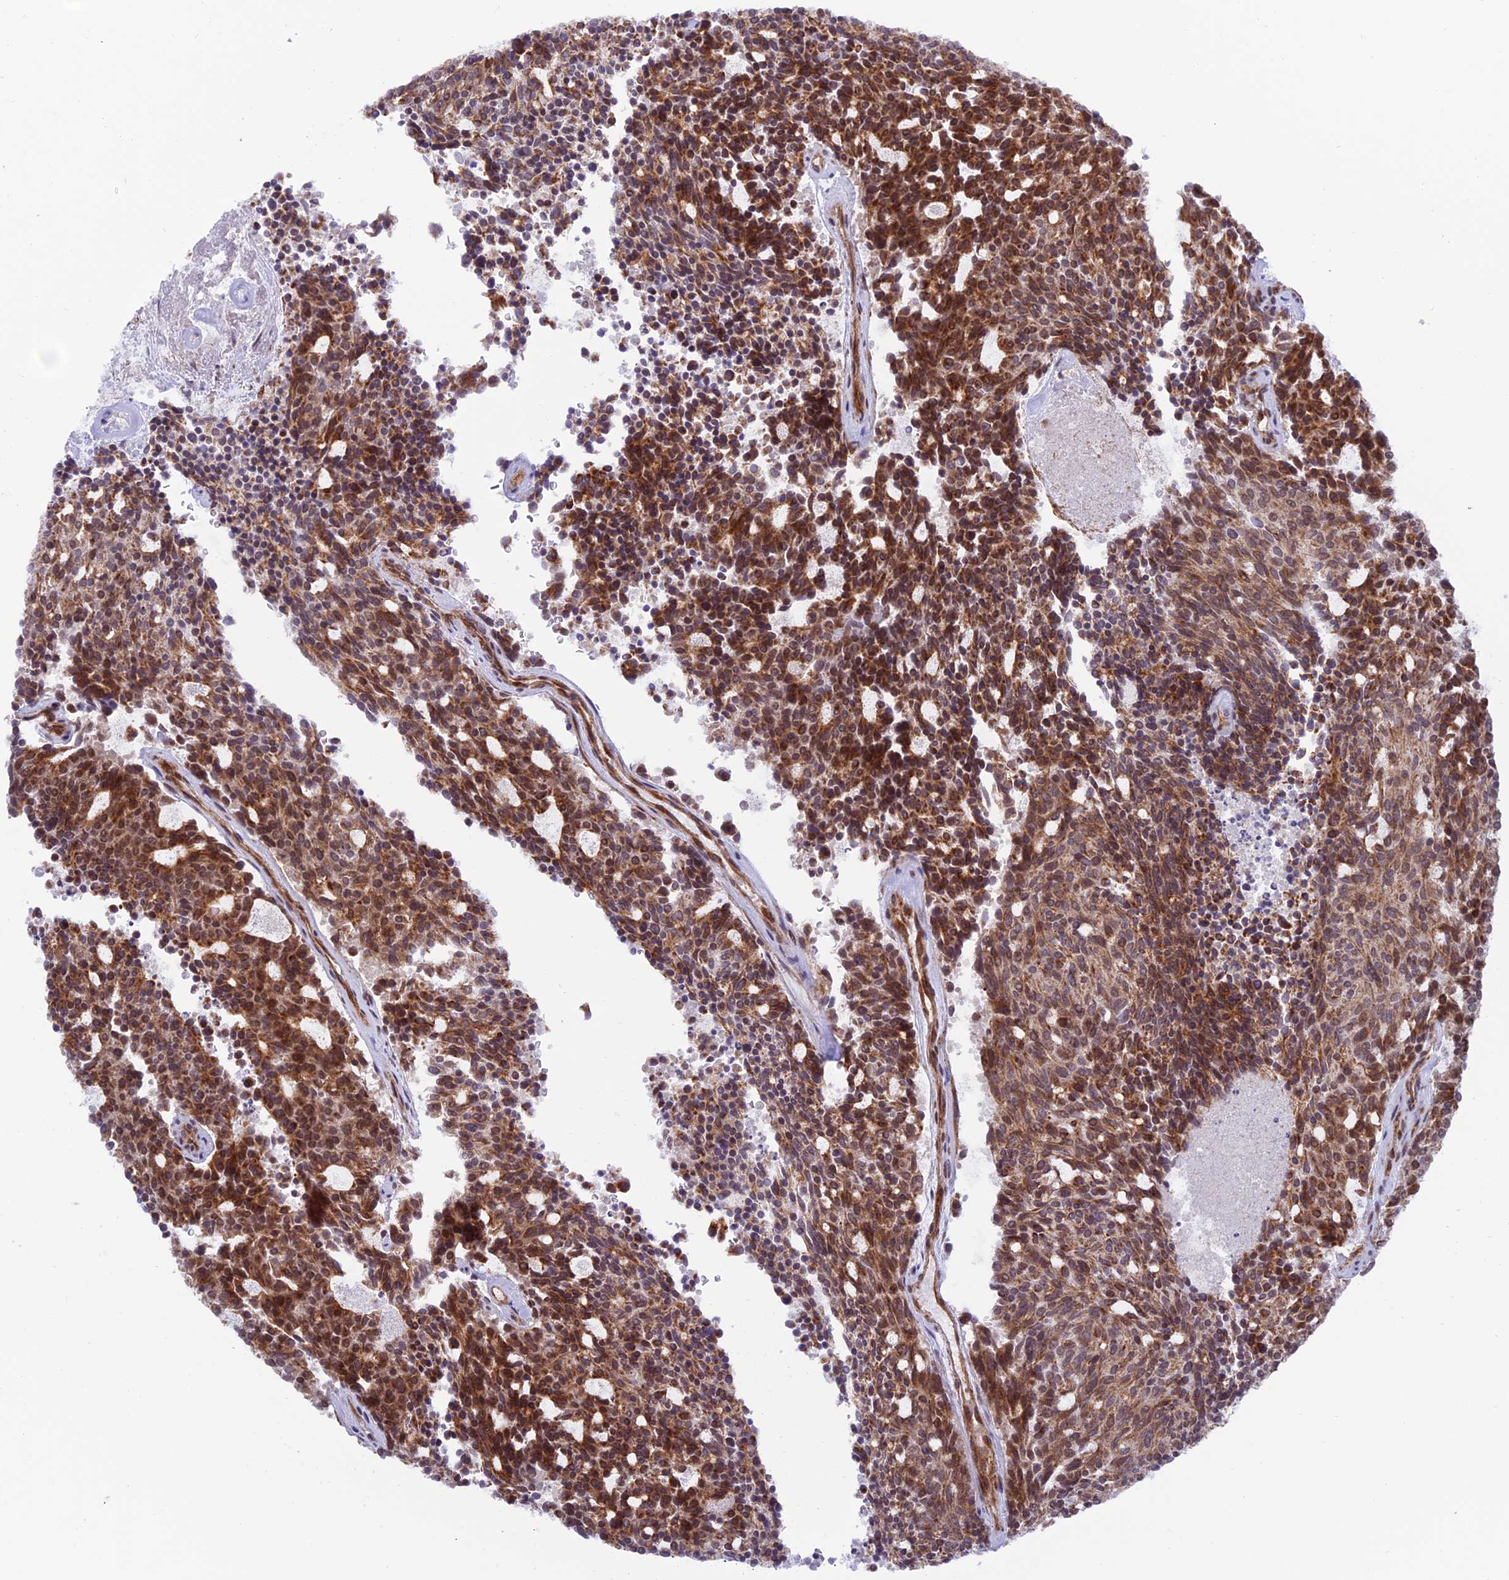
{"staining": {"intensity": "moderate", "quantity": ">75%", "location": "cytoplasmic/membranous"}, "tissue": "carcinoid", "cell_type": "Tumor cells", "image_type": "cancer", "snomed": [{"axis": "morphology", "description": "Carcinoid, malignant, NOS"}, {"axis": "topography", "description": "Pancreas"}], "caption": "The image shows staining of carcinoid, revealing moderate cytoplasmic/membranous protein staining (brown color) within tumor cells. (brown staining indicates protein expression, while blue staining denotes nuclei).", "gene": "TNIP3", "patient": {"sex": "female", "age": 54}}